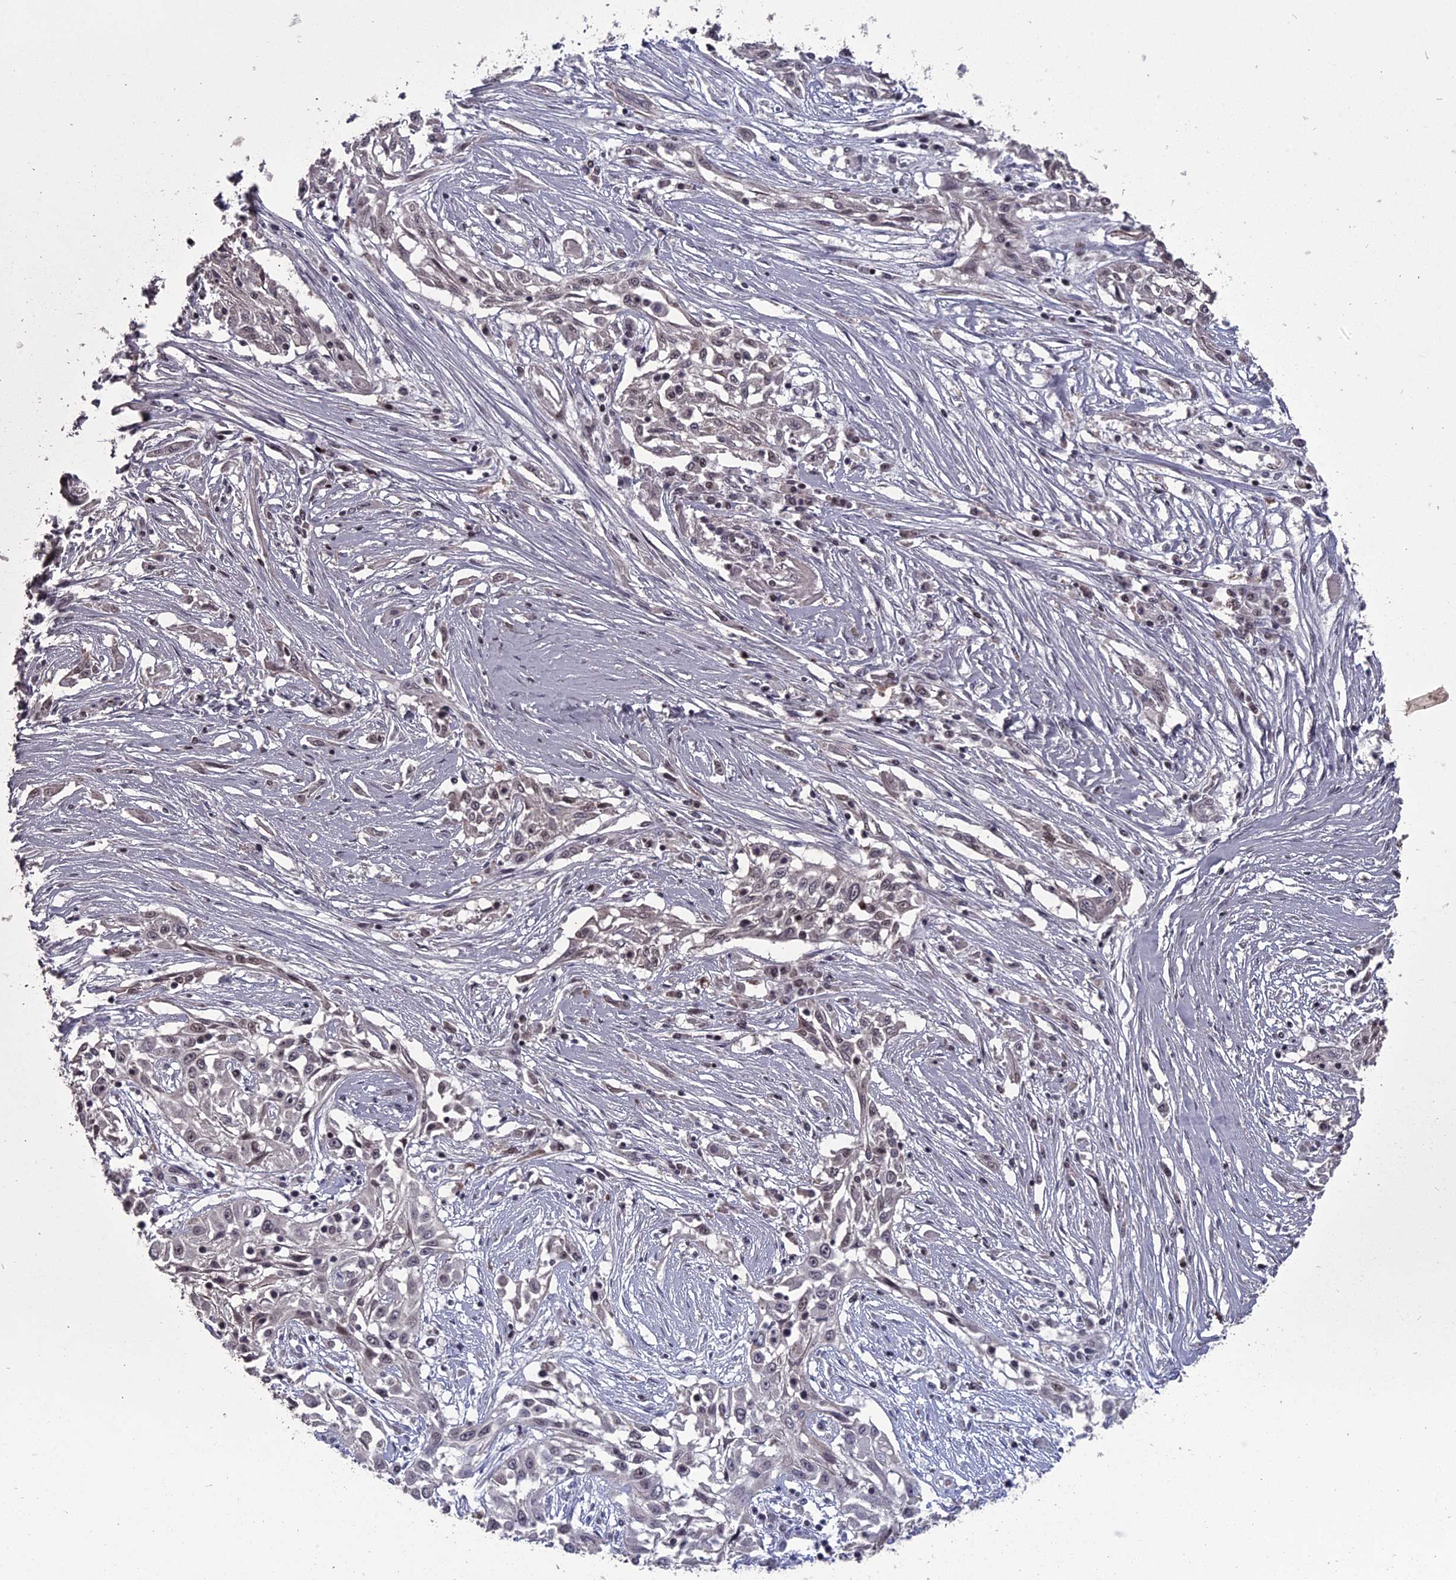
{"staining": {"intensity": "weak", "quantity": "25%-75%", "location": "nuclear"}, "tissue": "skin cancer", "cell_type": "Tumor cells", "image_type": "cancer", "snomed": [{"axis": "morphology", "description": "Squamous cell carcinoma, NOS"}, {"axis": "morphology", "description": "Squamous cell carcinoma, metastatic, NOS"}, {"axis": "topography", "description": "Skin"}, {"axis": "topography", "description": "Lymph node"}], "caption": "Human skin cancer (metastatic squamous cell carcinoma) stained for a protein (brown) demonstrates weak nuclear positive expression in about 25%-75% of tumor cells.", "gene": "MT-CO3", "patient": {"sex": "male", "age": 75}}